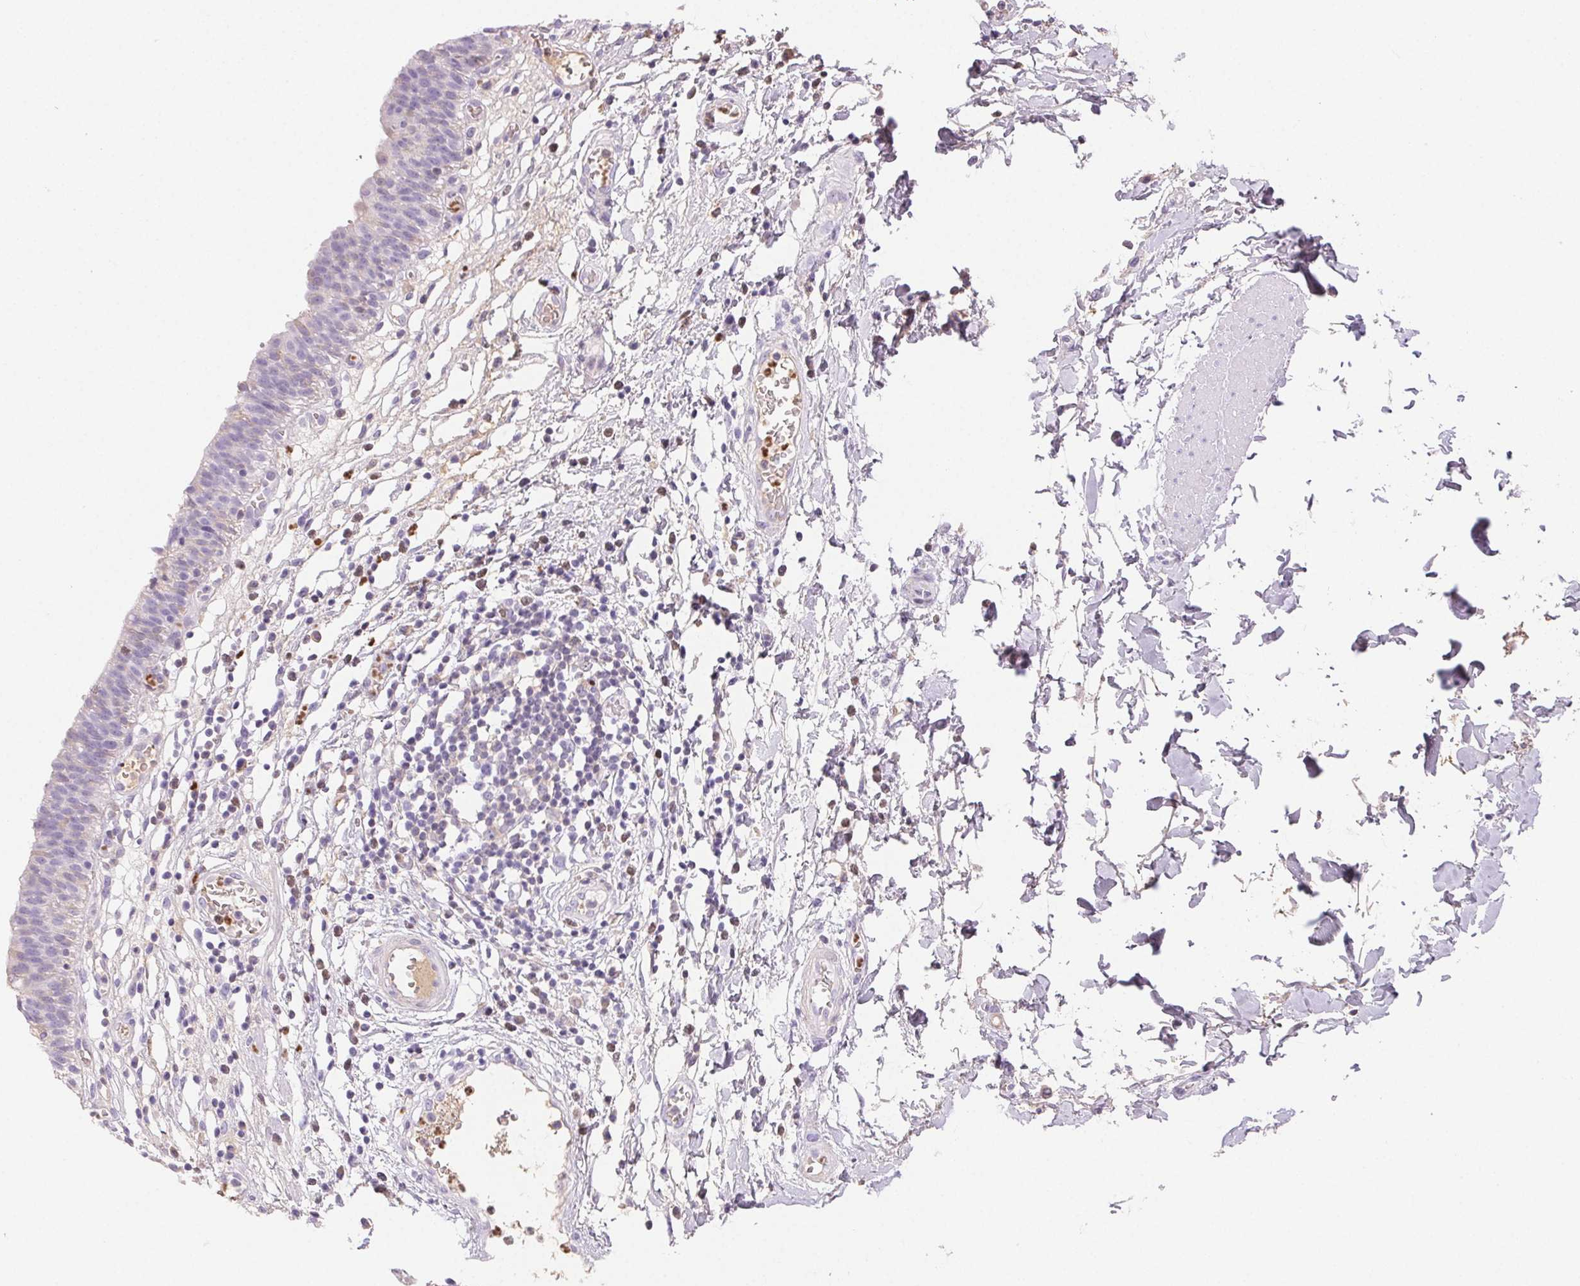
{"staining": {"intensity": "negative", "quantity": "none", "location": "none"}, "tissue": "urinary bladder", "cell_type": "Urothelial cells", "image_type": "normal", "snomed": [{"axis": "morphology", "description": "Normal tissue, NOS"}, {"axis": "topography", "description": "Urinary bladder"}], "caption": "This is a micrograph of immunohistochemistry staining of benign urinary bladder, which shows no positivity in urothelial cells. (Stains: DAB immunohistochemistry with hematoxylin counter stain, Microscopy: brightfield microscopy at high magnification).", "gene": "PADI4", "patient": {"sex": "male", "age": 64}}